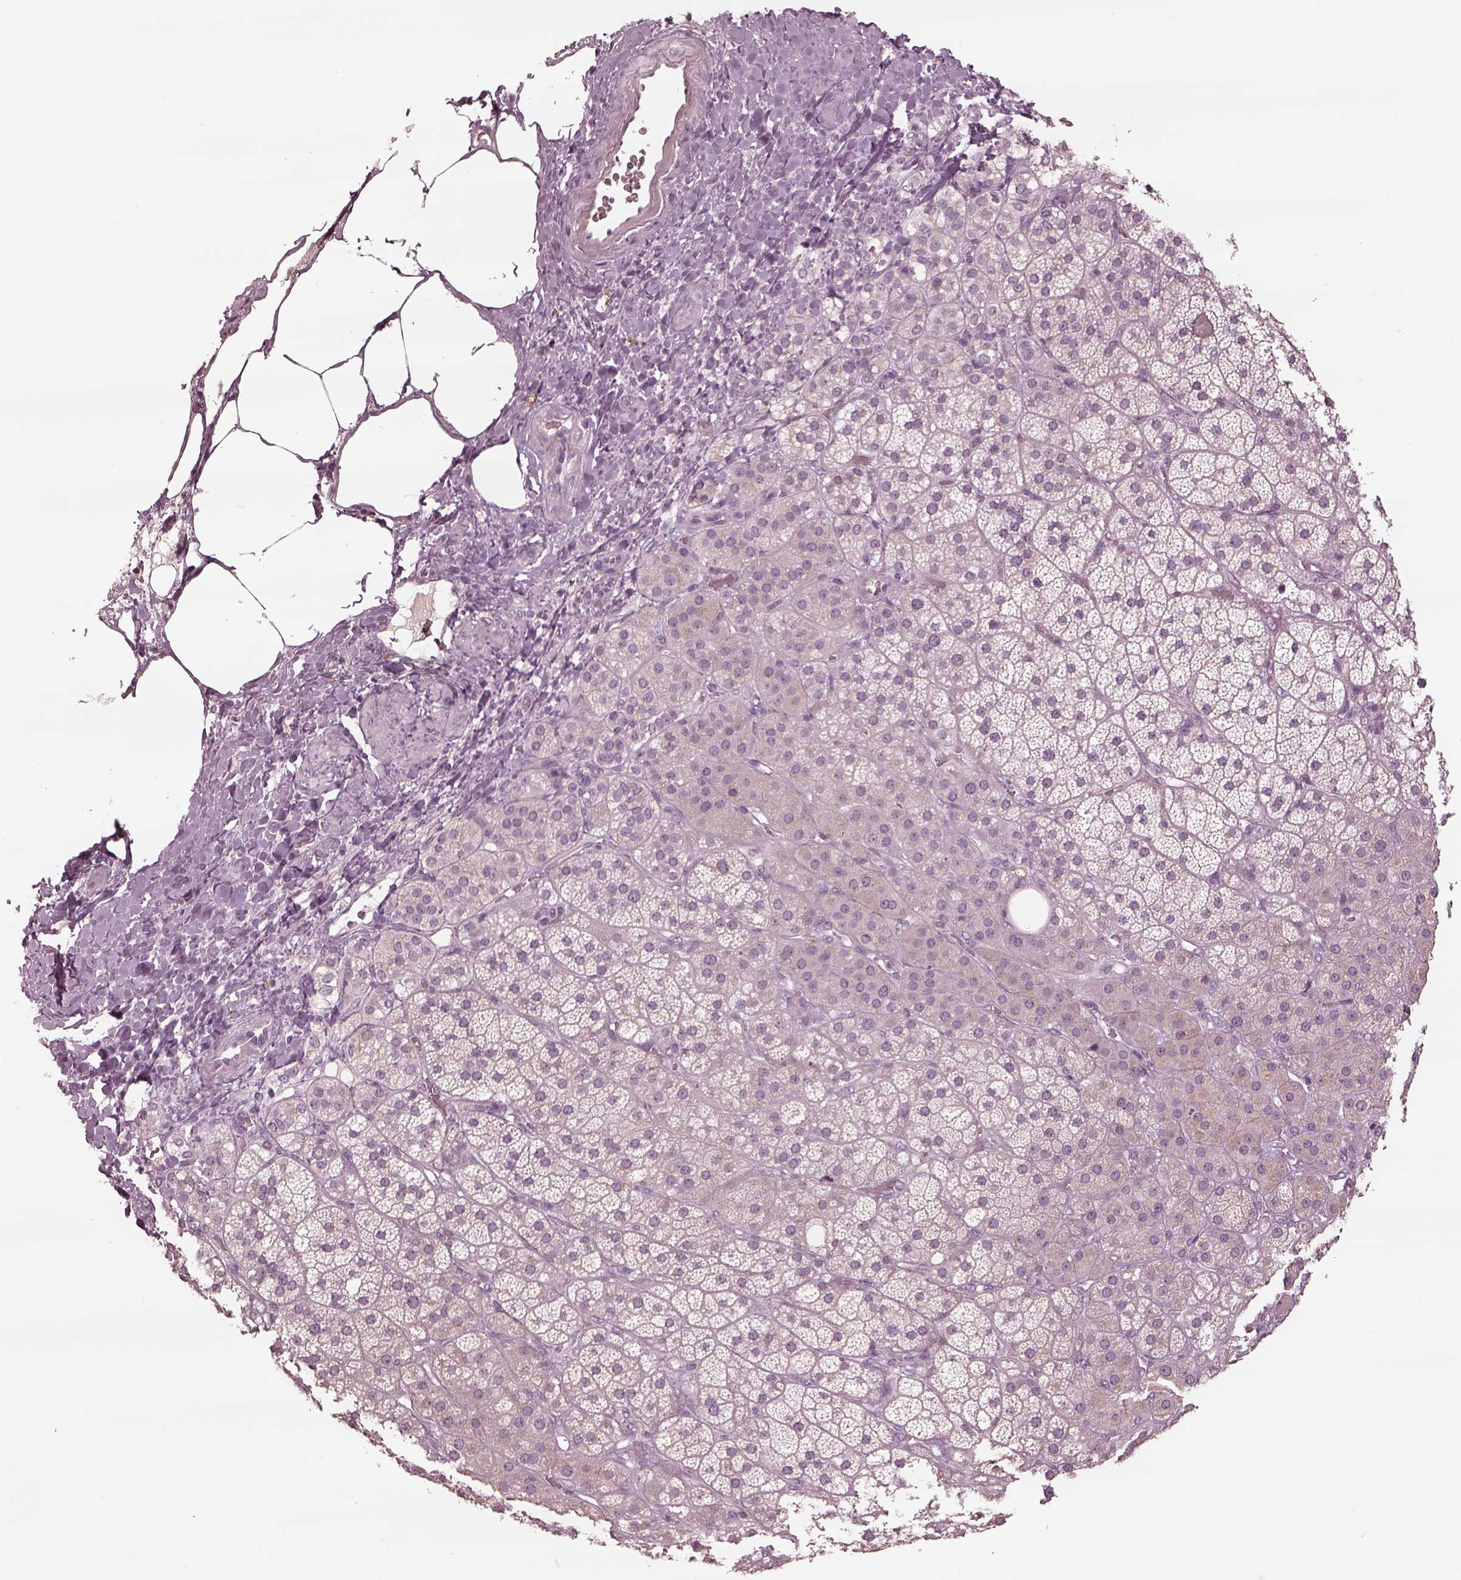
{"staining": {"intensity": "negative", "quantity": "none", "location": "none"}, "tissue": "adrenal gland", "cell_type": "Glandular cells", "image_type": "normal", "snomed": [{"axis": "morphology", "description": "Normal tissue, NOS"}, {"axis": "topography", "description": "Adrenal gland"}], "caption": "There is no significant expression in glandular cells of adrenal gland. The staining is performed using DAB brown chromogen with nuclei counter-stained in using hematoxylin.", "gene": "MIA", "patient": {"sex": "male", "age": 57}}